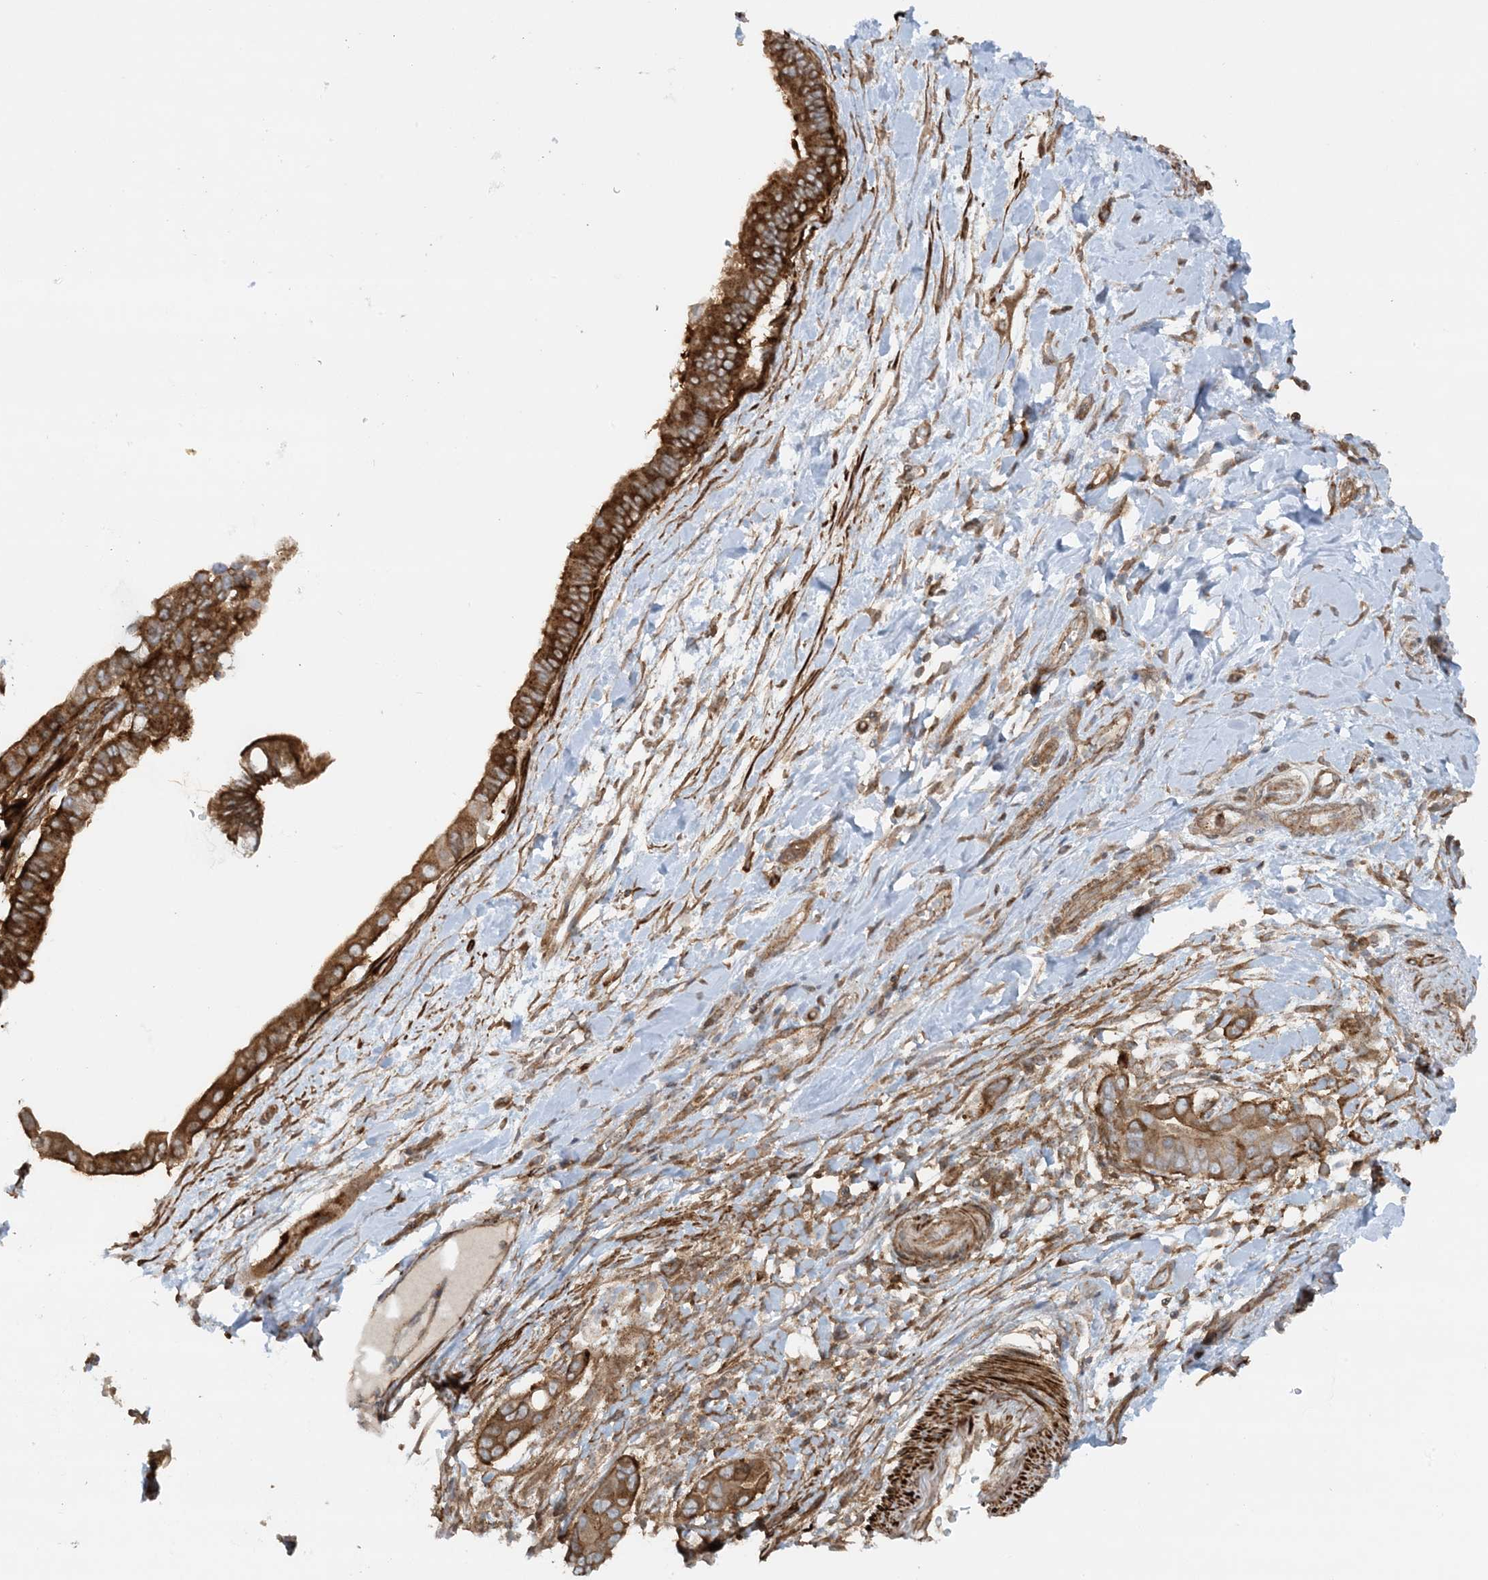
{"staining": {"intensity": "strong", "quantity": "25%-75%", "location": "cytoplasmic/membranous"}, "tissue": "pancreatic cancer", "cell_type": "Tumor cells", "image_type": "cancer", "snomed": [{"axis": "morphology", "description": "Adenocarcinoma, NOS"}, {"axis": "topography", "description": "Pancreas"}], "caption": "Immunohistochemistry of human pancreatic adenocarcinoma exhibits high levels of strong cytoplasmic/membranous positivity in about 25%-75% of tumor cells.", "gene": "STAM2", "patient": {"sex": "male", "age": 68}}